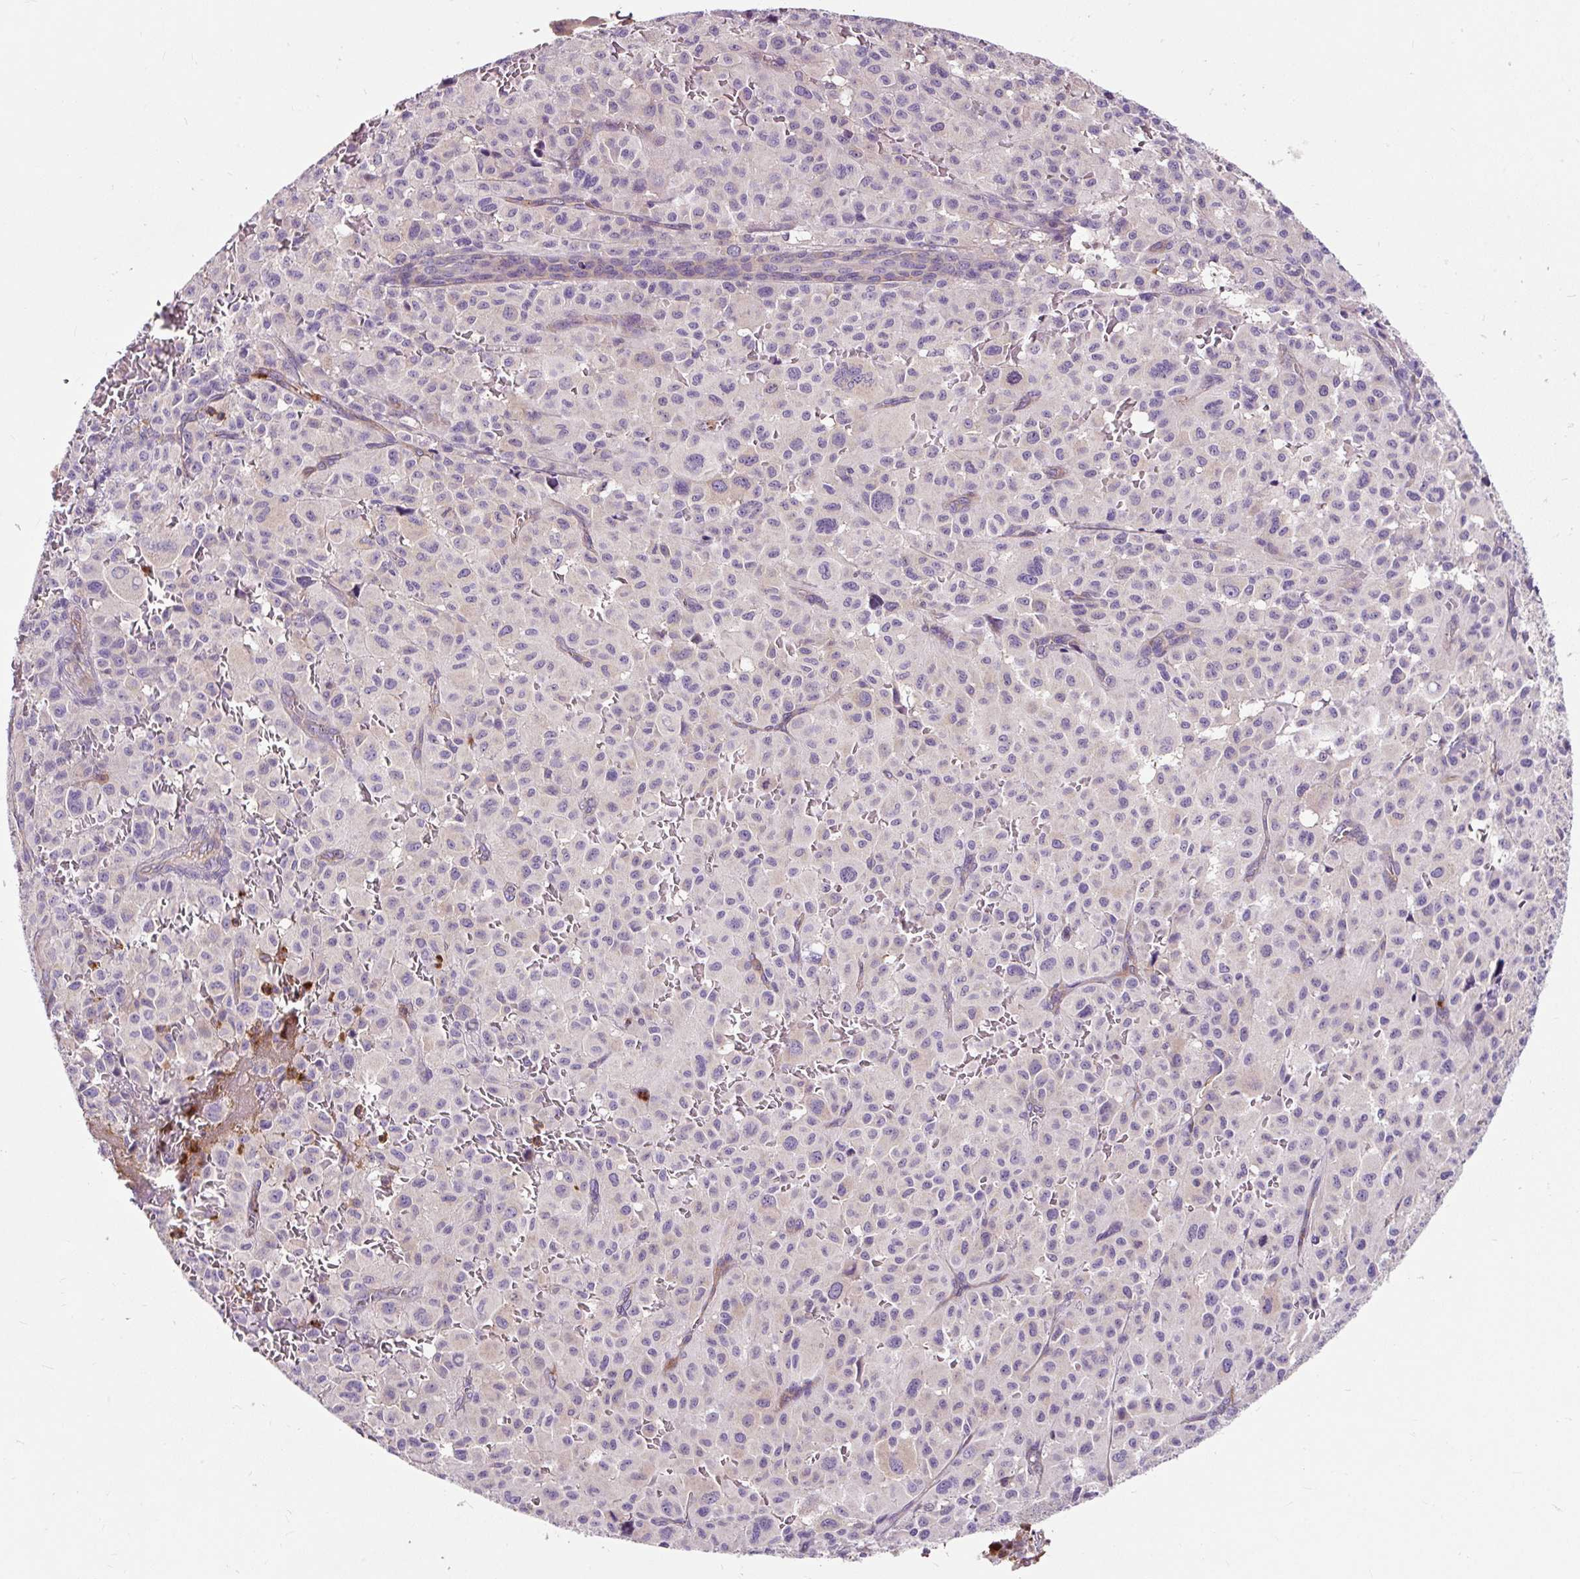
{"staining": {"intensity": "weak", "quantity": "<25%", "location": "cytoplasmic/membranous"}, "tissue": "melanoma", "cell_type": "Tumor cells", "image_type": "cancer", "snomed": [{"axis": "morphology", "description": "Malignant melanoma, NOS"}, {"axis": "topography", "description": "Skin"}], "caption": "High magnification brightfield microscopy of malignant melanoma stained with DAB (brown) and counterstained with hematoxylin (blue): tumor cells show no significant positivity.", "gene": "CISD3", "patient": {"sex": "female", "age": 74}}